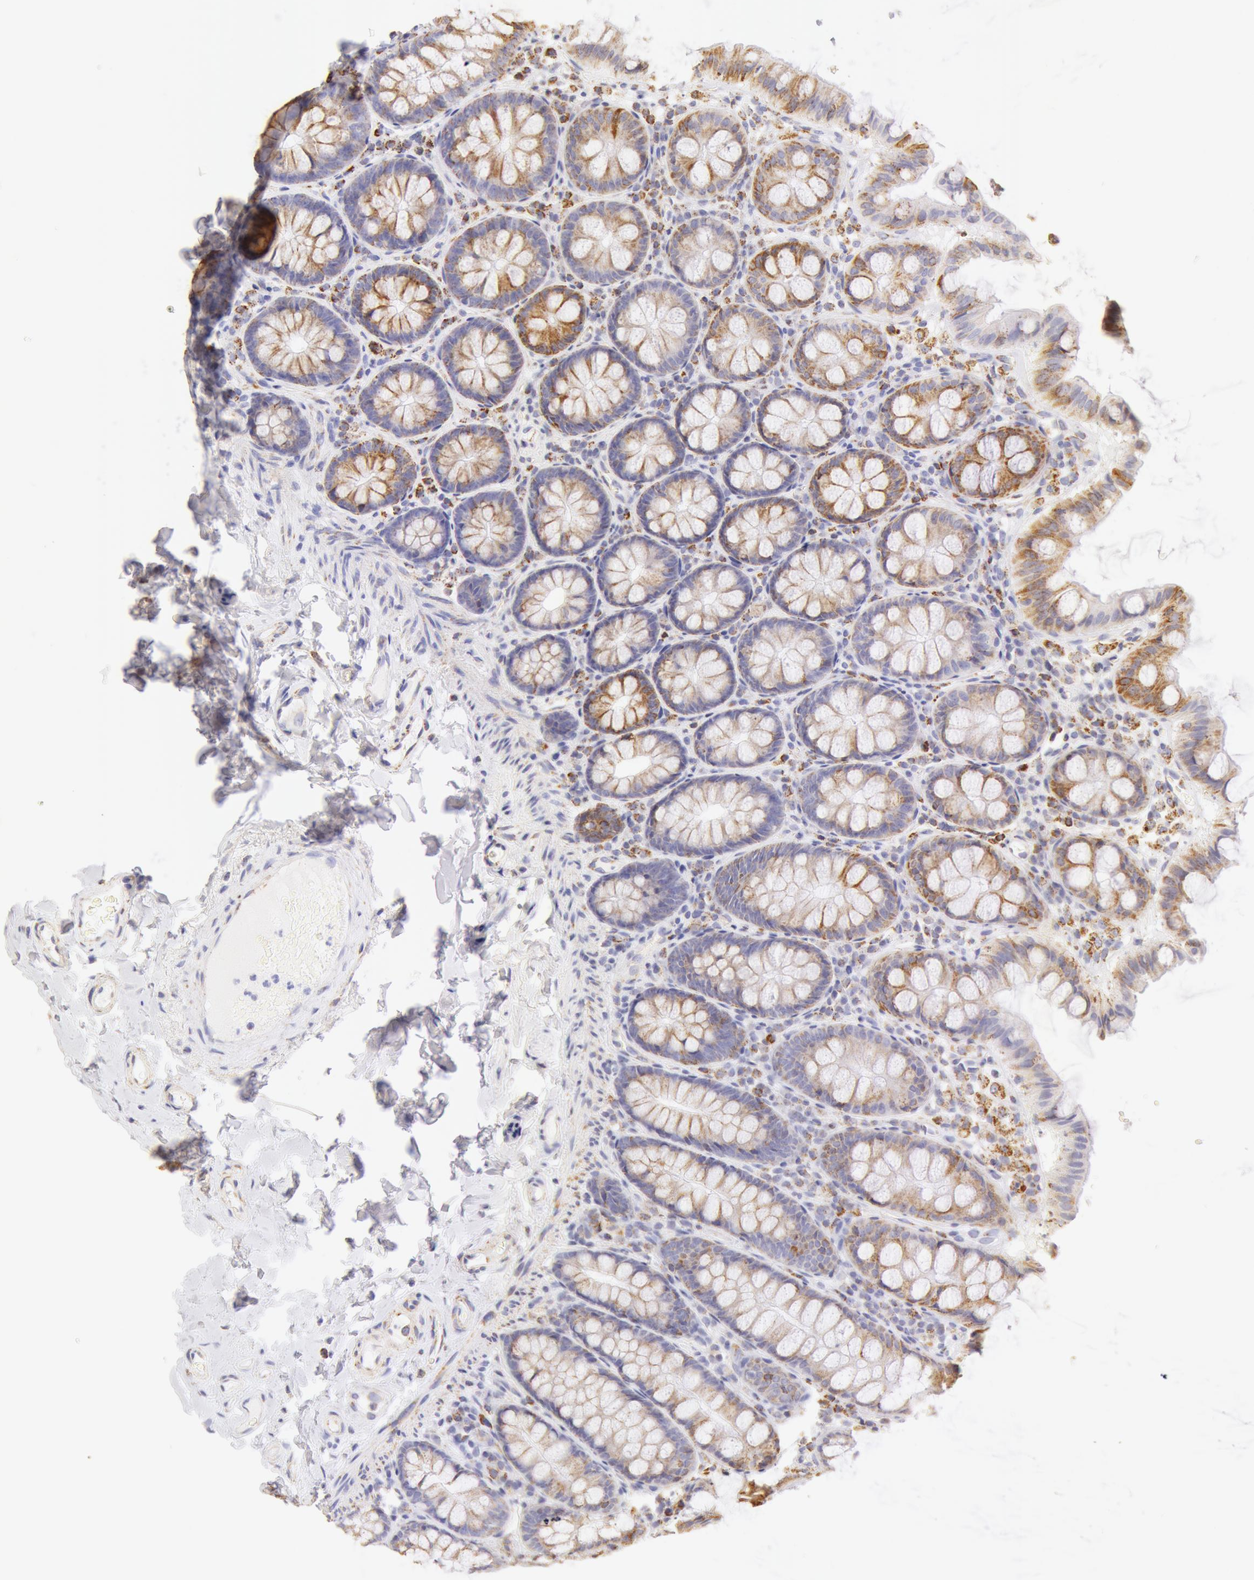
{"staining": {"intensity": "negative", "quantity": "none", "location": "none"}, "tissue": "colon", "cell_type": "Endothelial cells", "image_type": "normal", "snomed": [{"axis": "morphology", "description": "Normal tissue, NOS"}, {"axis": "topography", "description": "Colon"}], "caption": "Immunohistochemical staining of normal human colon exhibits no significant staining in endothelial cells. (Immunohistochemistry, brightfield microscopy, high magnification).", "gene": "ATP5F1B", "patient": {"sex": "female", "age": 61}}